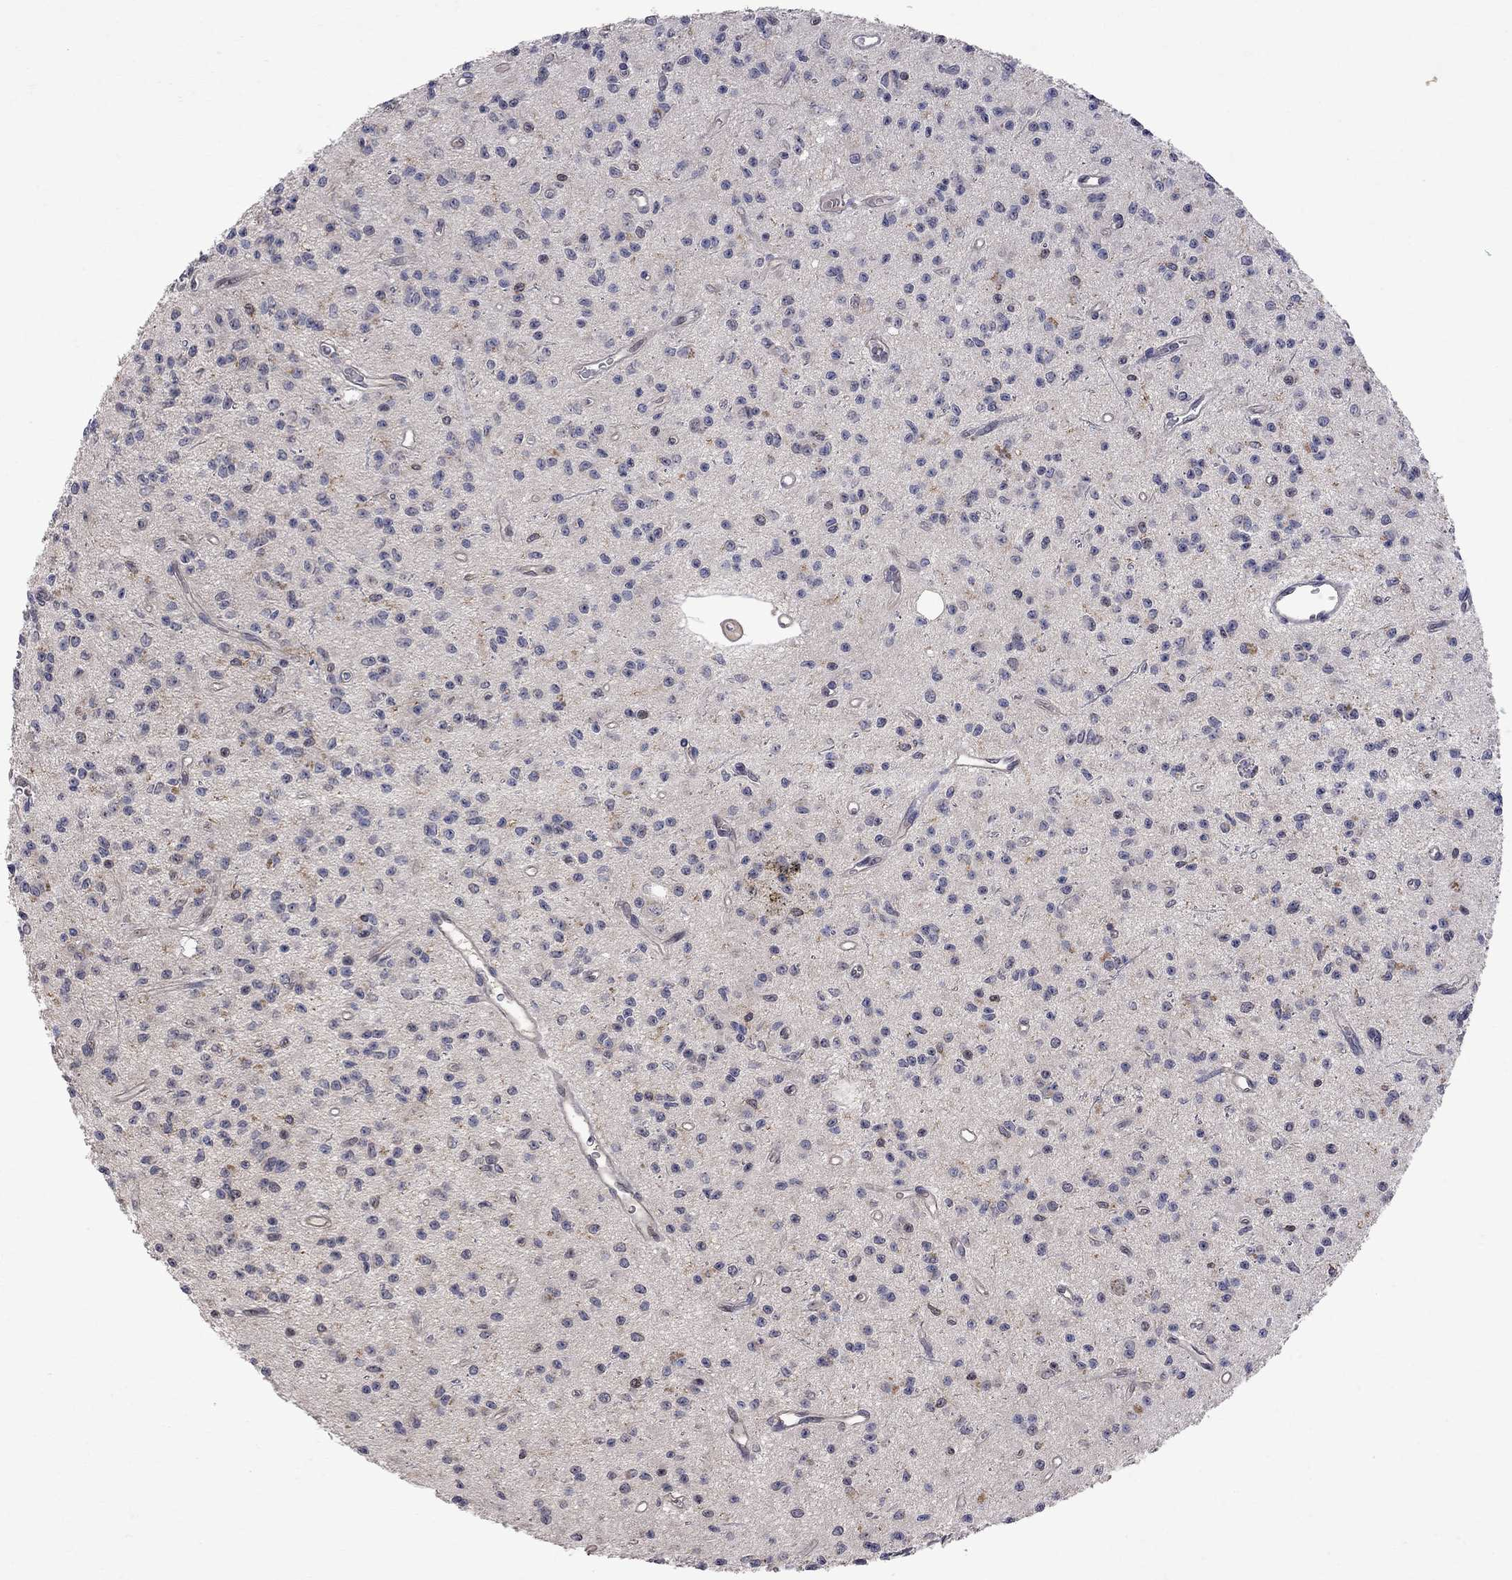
{"staining": {"intensity": "negative", "quantity": "none", "location": "none"}, "tissue": "glioma", "cell_type": "Tumor cells", "image_type": "cancer", "snomed": [{"axis": "morphology", "description": "Glioma, malignant, Low grade"}, {"axis": "topography", "description": "Brain"}], "caption": "Immunohistochemistry image of neoplastic tissue: human glioma stained with DAB demonstrates no significant protein staining in tumor cells.", "gene": "ABI3", "patient": {"sex": "female", "age": 45}}